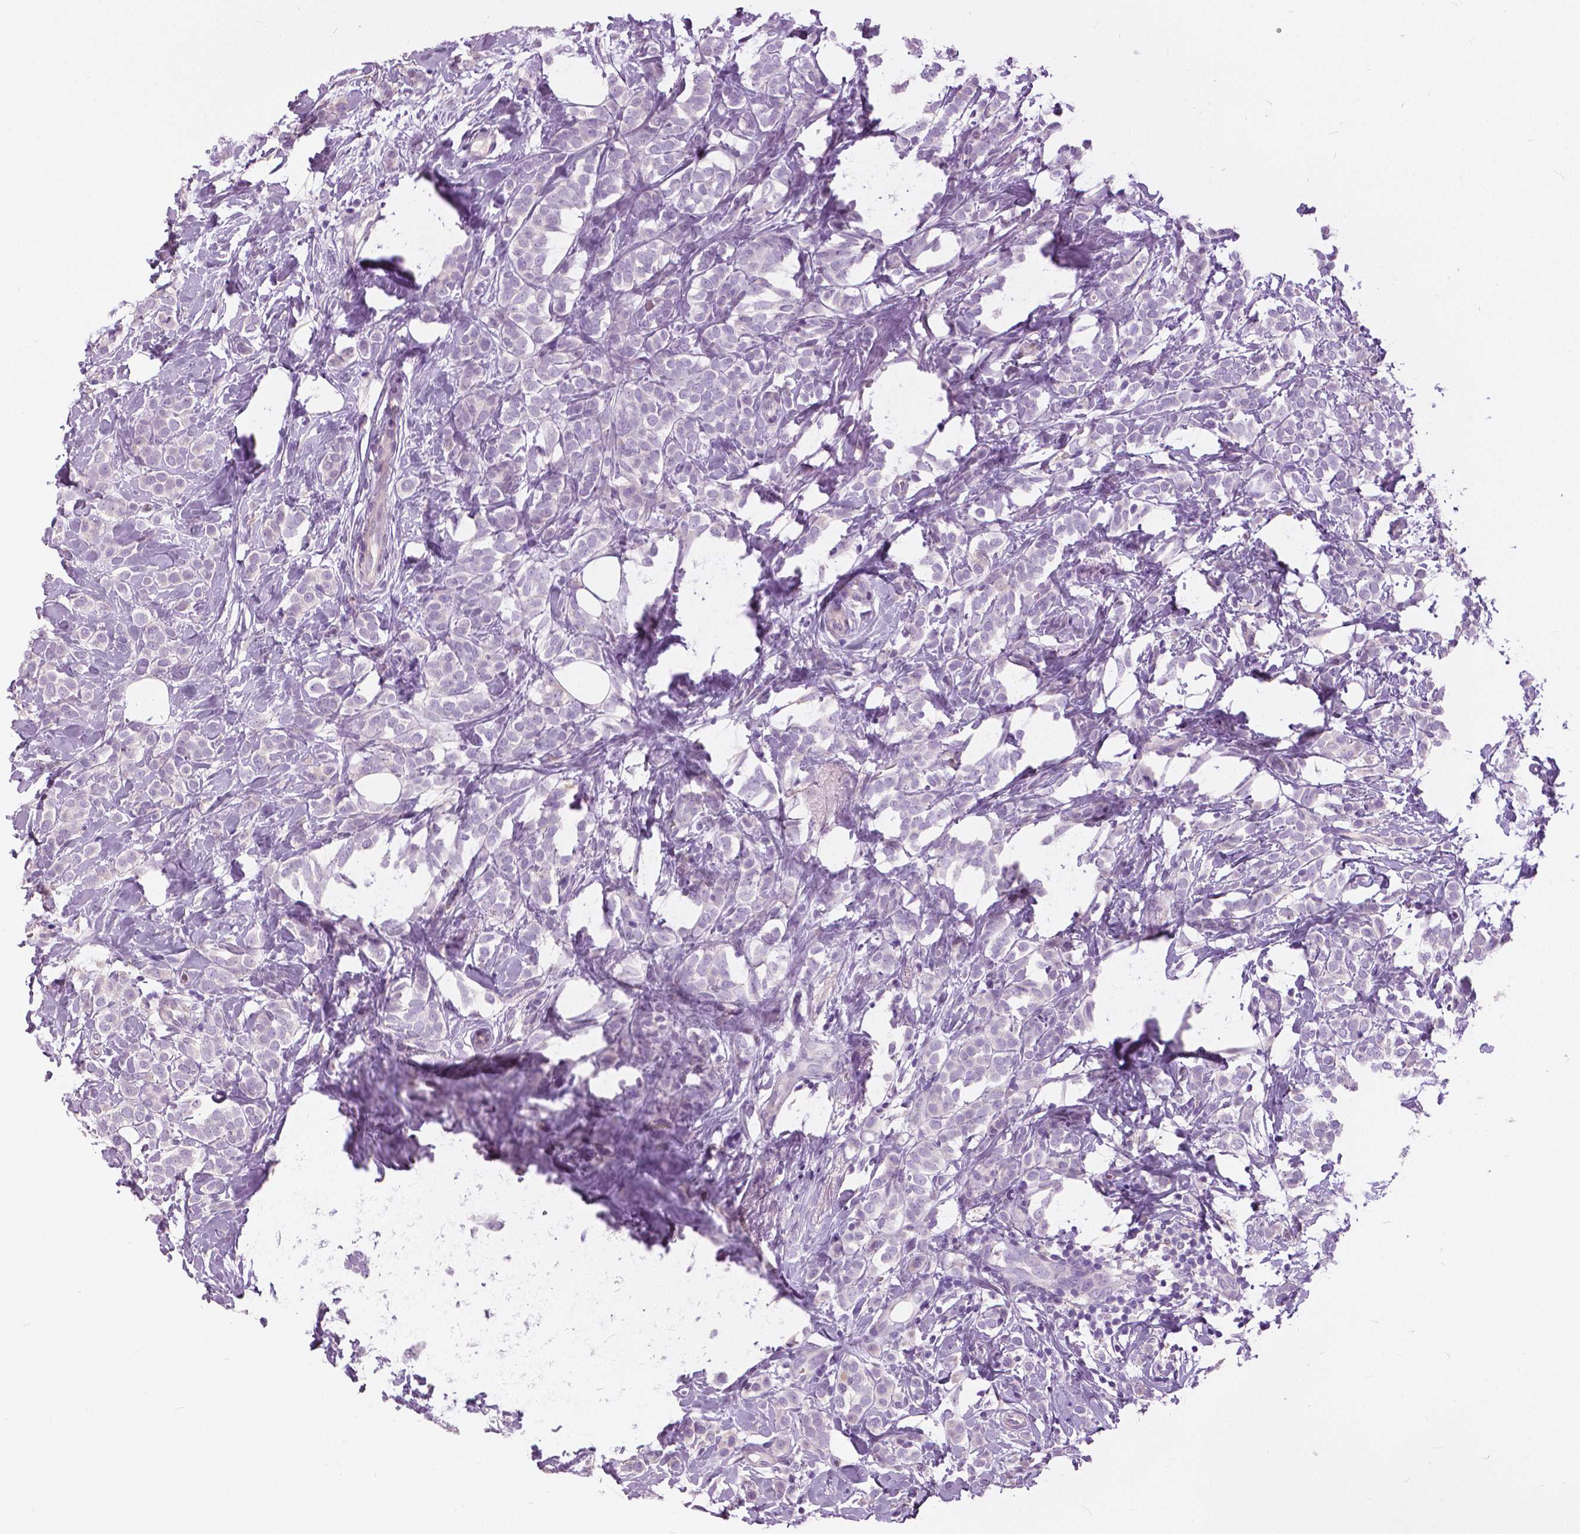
{"staining": {"intensity": "negative", "quantity": "none", "location": "none"}, "tissue": "breast cancer", "cell_type": "Tumor cells", "image_type": "cancer", "snomed": [{"axis": "morphology", "description": "Lobular carcinoma"}, {"axis": "topography", "description": "Breast"}], "caption": "An image of breast lobular carcinoma stained for a protein reveals no brown staining in tumor cells.", "gene": "SERPINI1", "patient": {"sex": "female", "age": 49}}